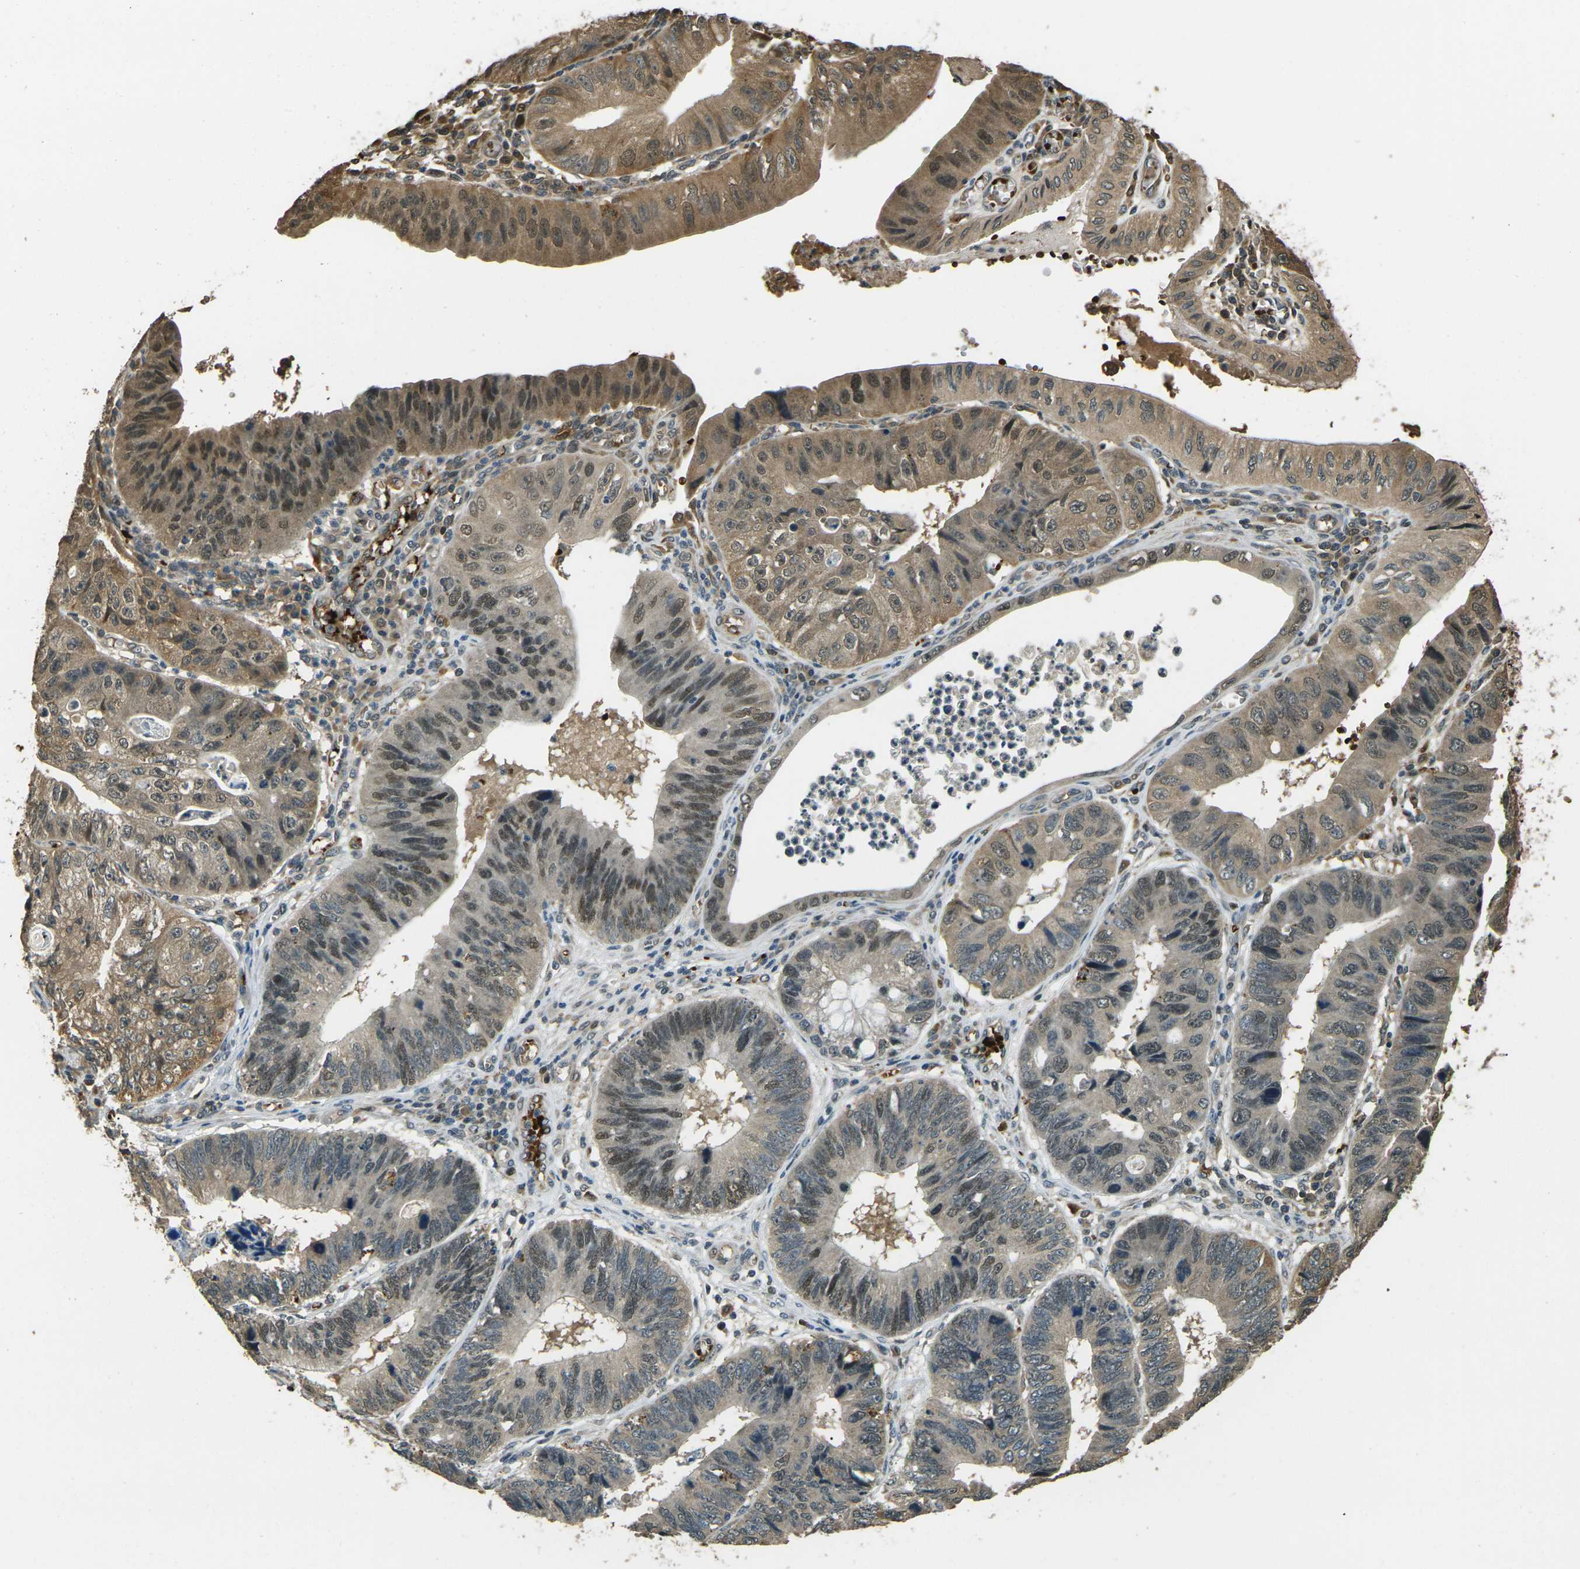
{"staining": {"intensity": "moderate", "quantity": ">75%", "location": "cytoplasmic/membranous,nuclear"}, "tissue": "stomach cancer", "cell_type": "Tumor cells", "image_type": "cancer", "snomed": [{"axis": "morphology", "description": "Adenocarcinoma, NOS"}, {"axis": "topography", "description": "Stomach"}], "caption": "Adenocarcinoma (stomach) stained with a protein marker displays moderate staining in tumor cells.", "gene": "TOR1A", "patient": {"sex": "male", "age": 59}}